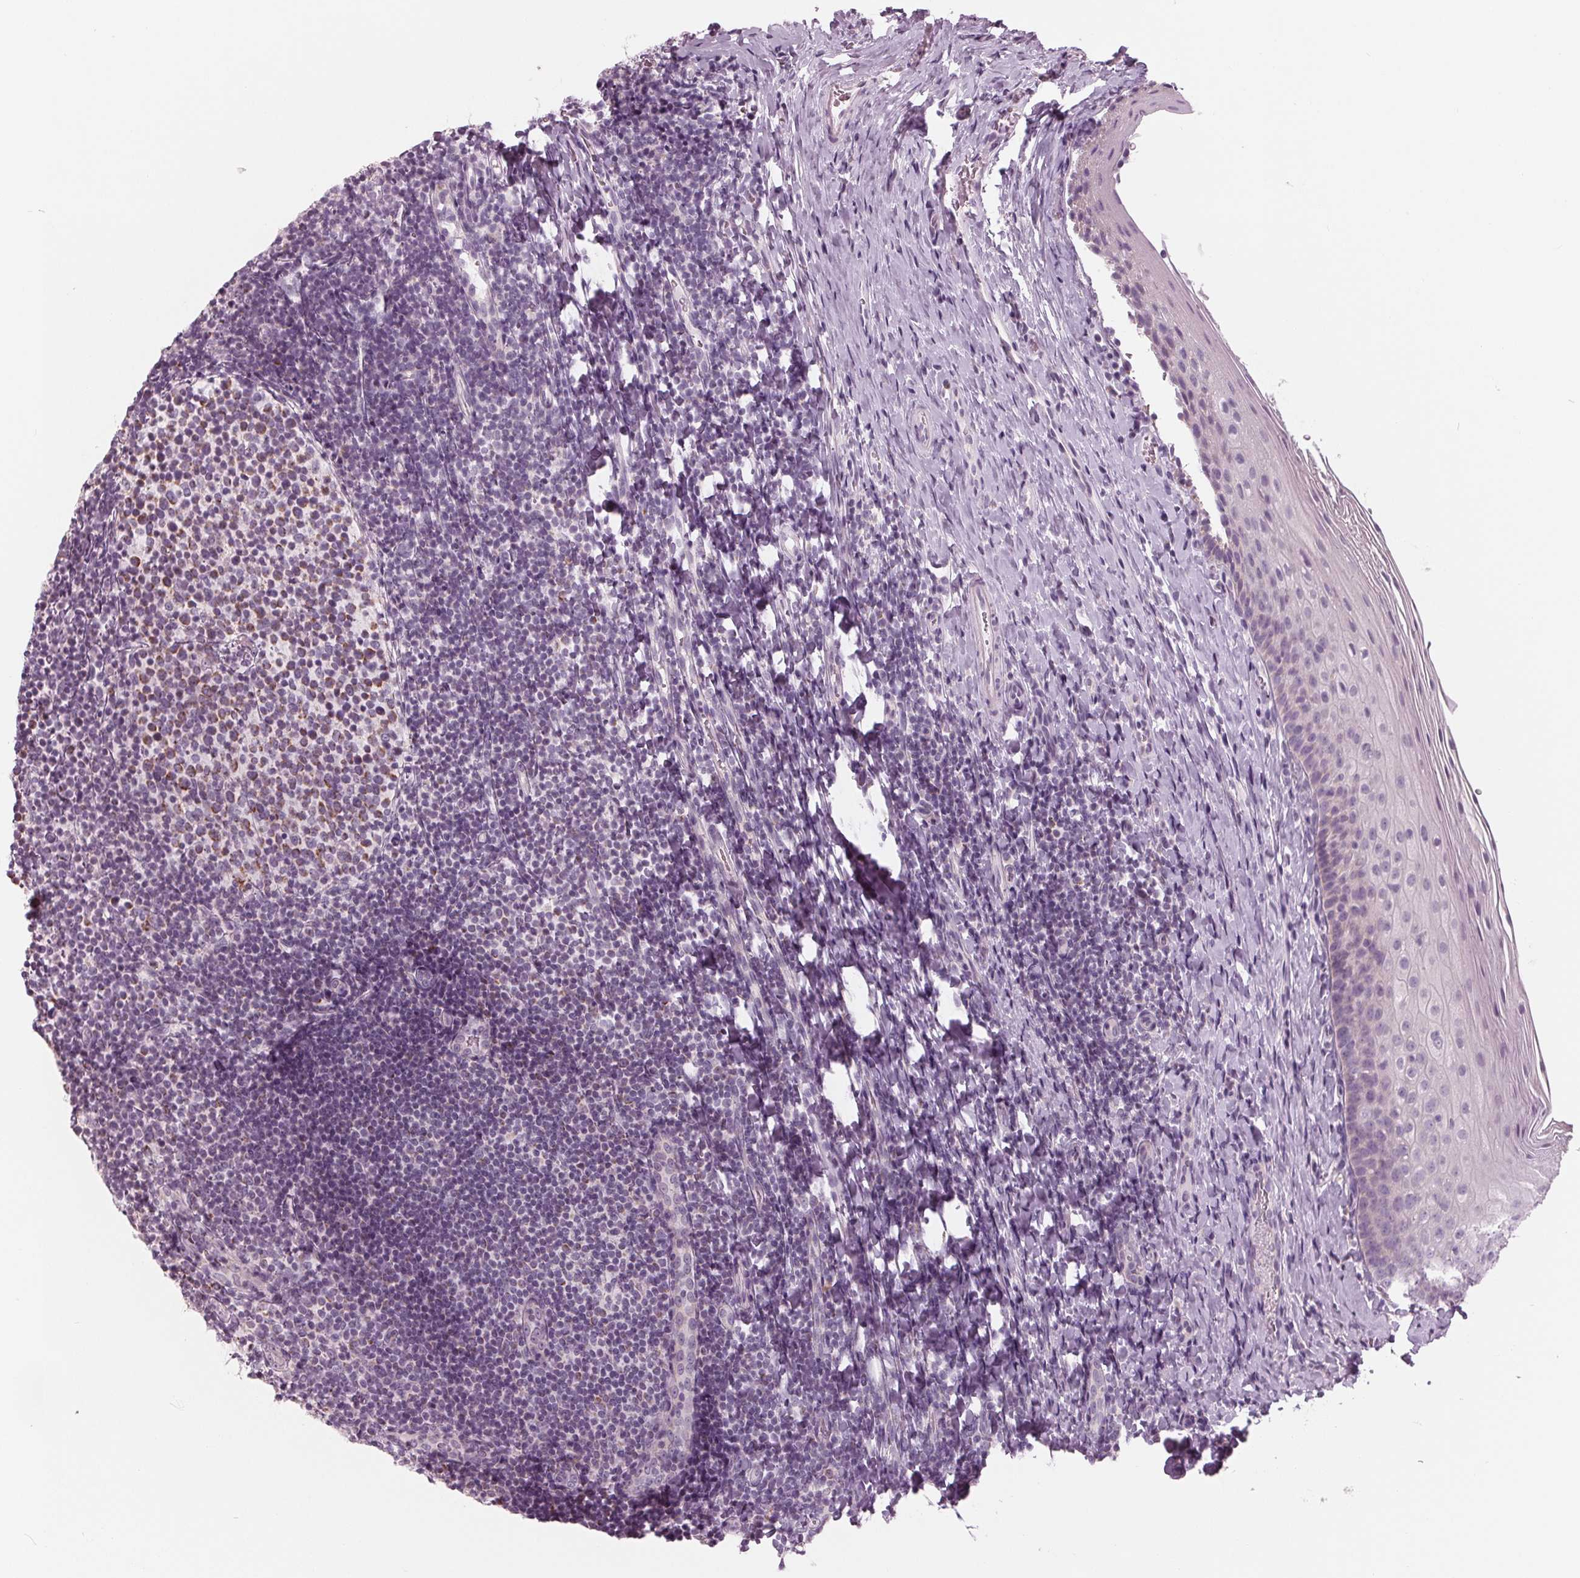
{"staining": {"intensity": "moderate", "quantity": "25%-75%", "location": "cytoplasmic/membranous"}, "tissue": "tonsil", "cell_type": "Germinal center cells", "image_type": "normal", "snomed": [{"axis": "morphology", "description": "Normal tissue, NOS"}, {"axis": "topography", "description": "Tonsil"}], "caption": "Immunohistochemical staining of unremarkable human tonsil shows moderate cytoplasmic/membranous protein positivity in approximately 25%-75% of germinal center cells.", "gene": "SAMD4A", "patient": {"sex": "female", "age": 10}}